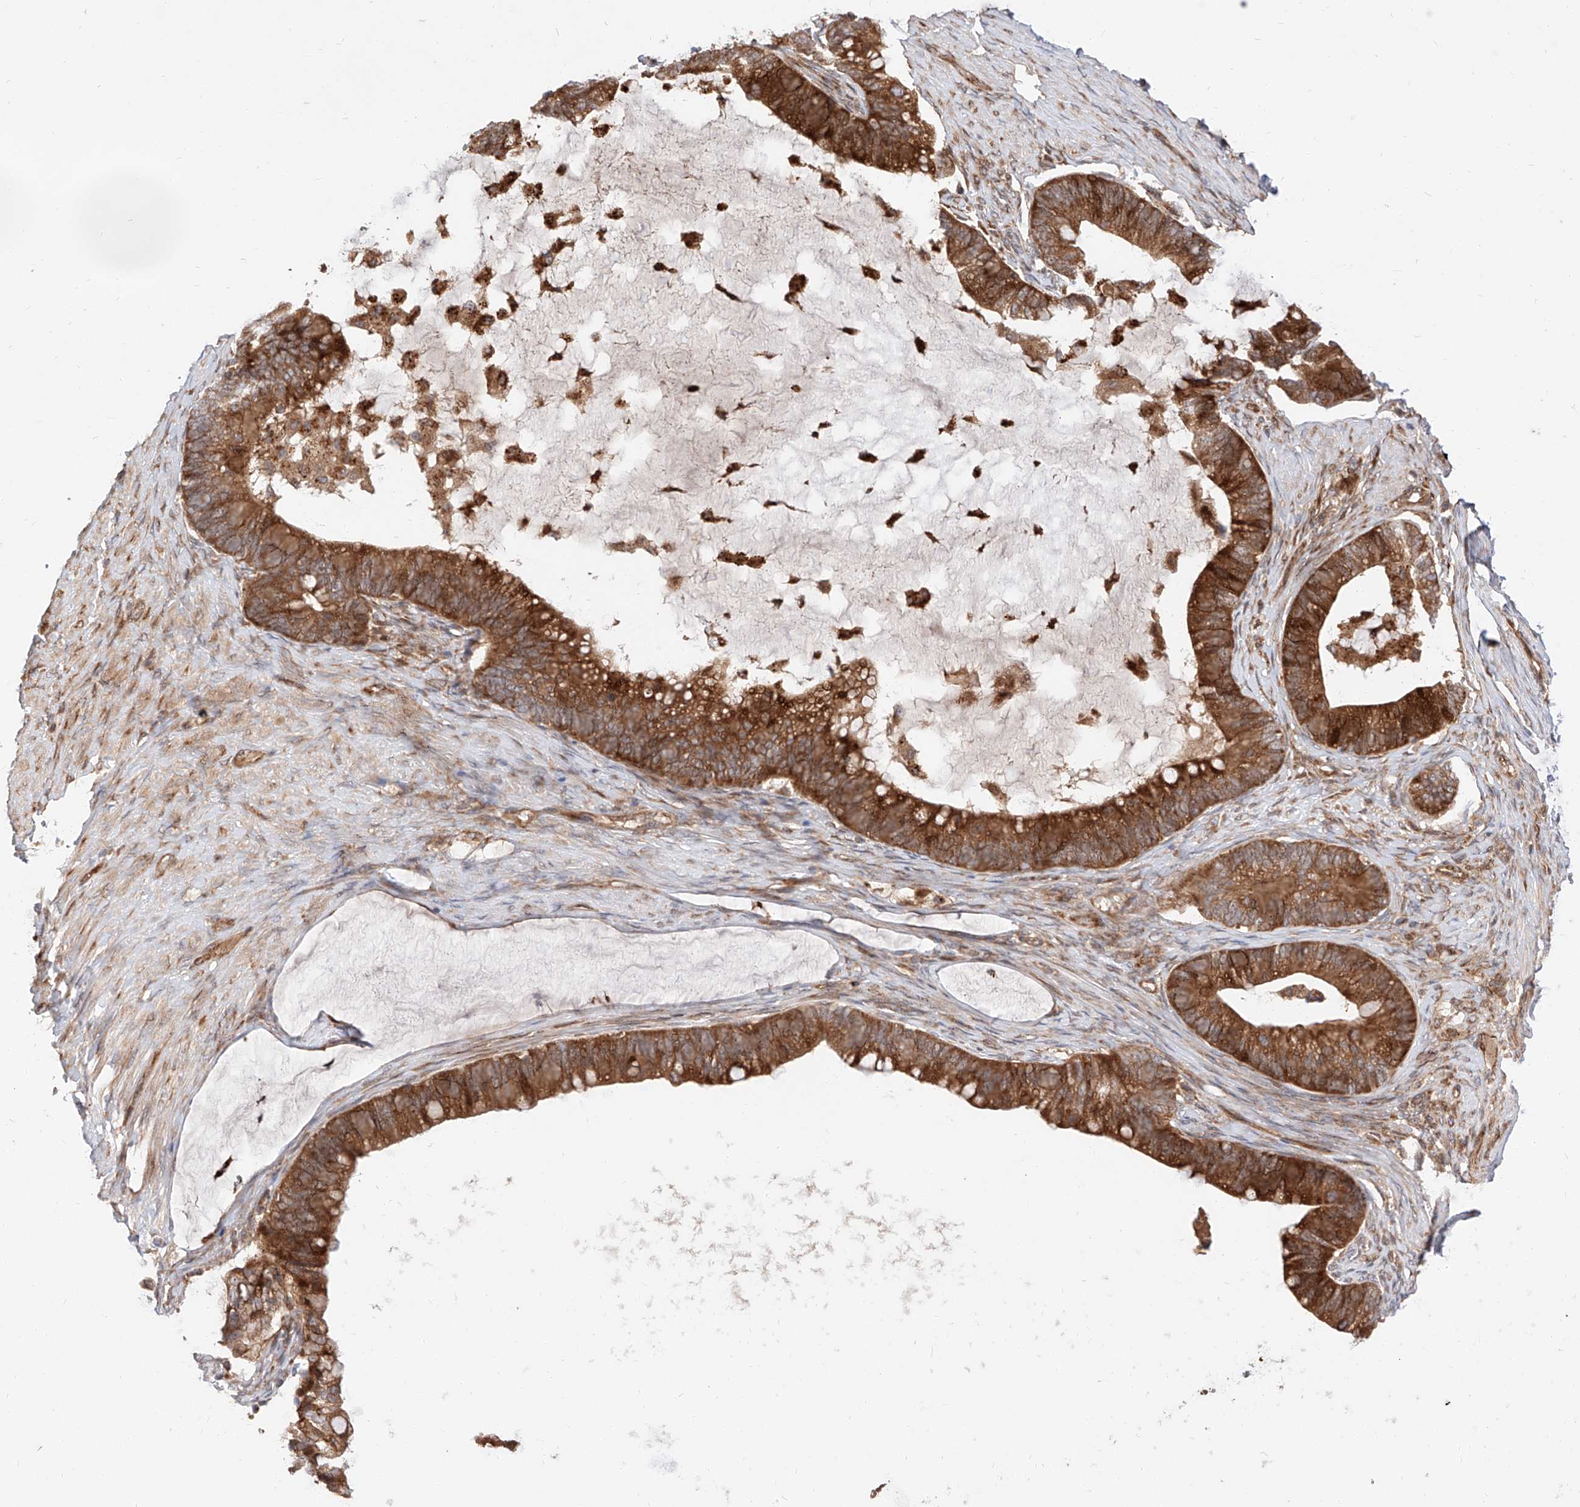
{"staining": {"intensity": "strong", "quantity": ">75%", "location": "cytoplasmic/membranous"}, "tissue": "ovarian cancer", "cell_type": "Tumor cells", "image_type": "cancer", "snomed": [{"axis": "morphology", "description": "Cystadenocarcinoma, mucinous, NOS"}, {"axis": "topography", "description": "Ovary"}], "caption": "Protein analysis of ovarian cancer (mucinous cystadenocarcinoma) tissue exhibits strong cytoplasmic/membranous expression in approximately >75% of tumor cells. (IHC, brightfield microscopy, high magnification).", "gene": "DIRAS3", "patient": {"sex": "female", "age": 61}}